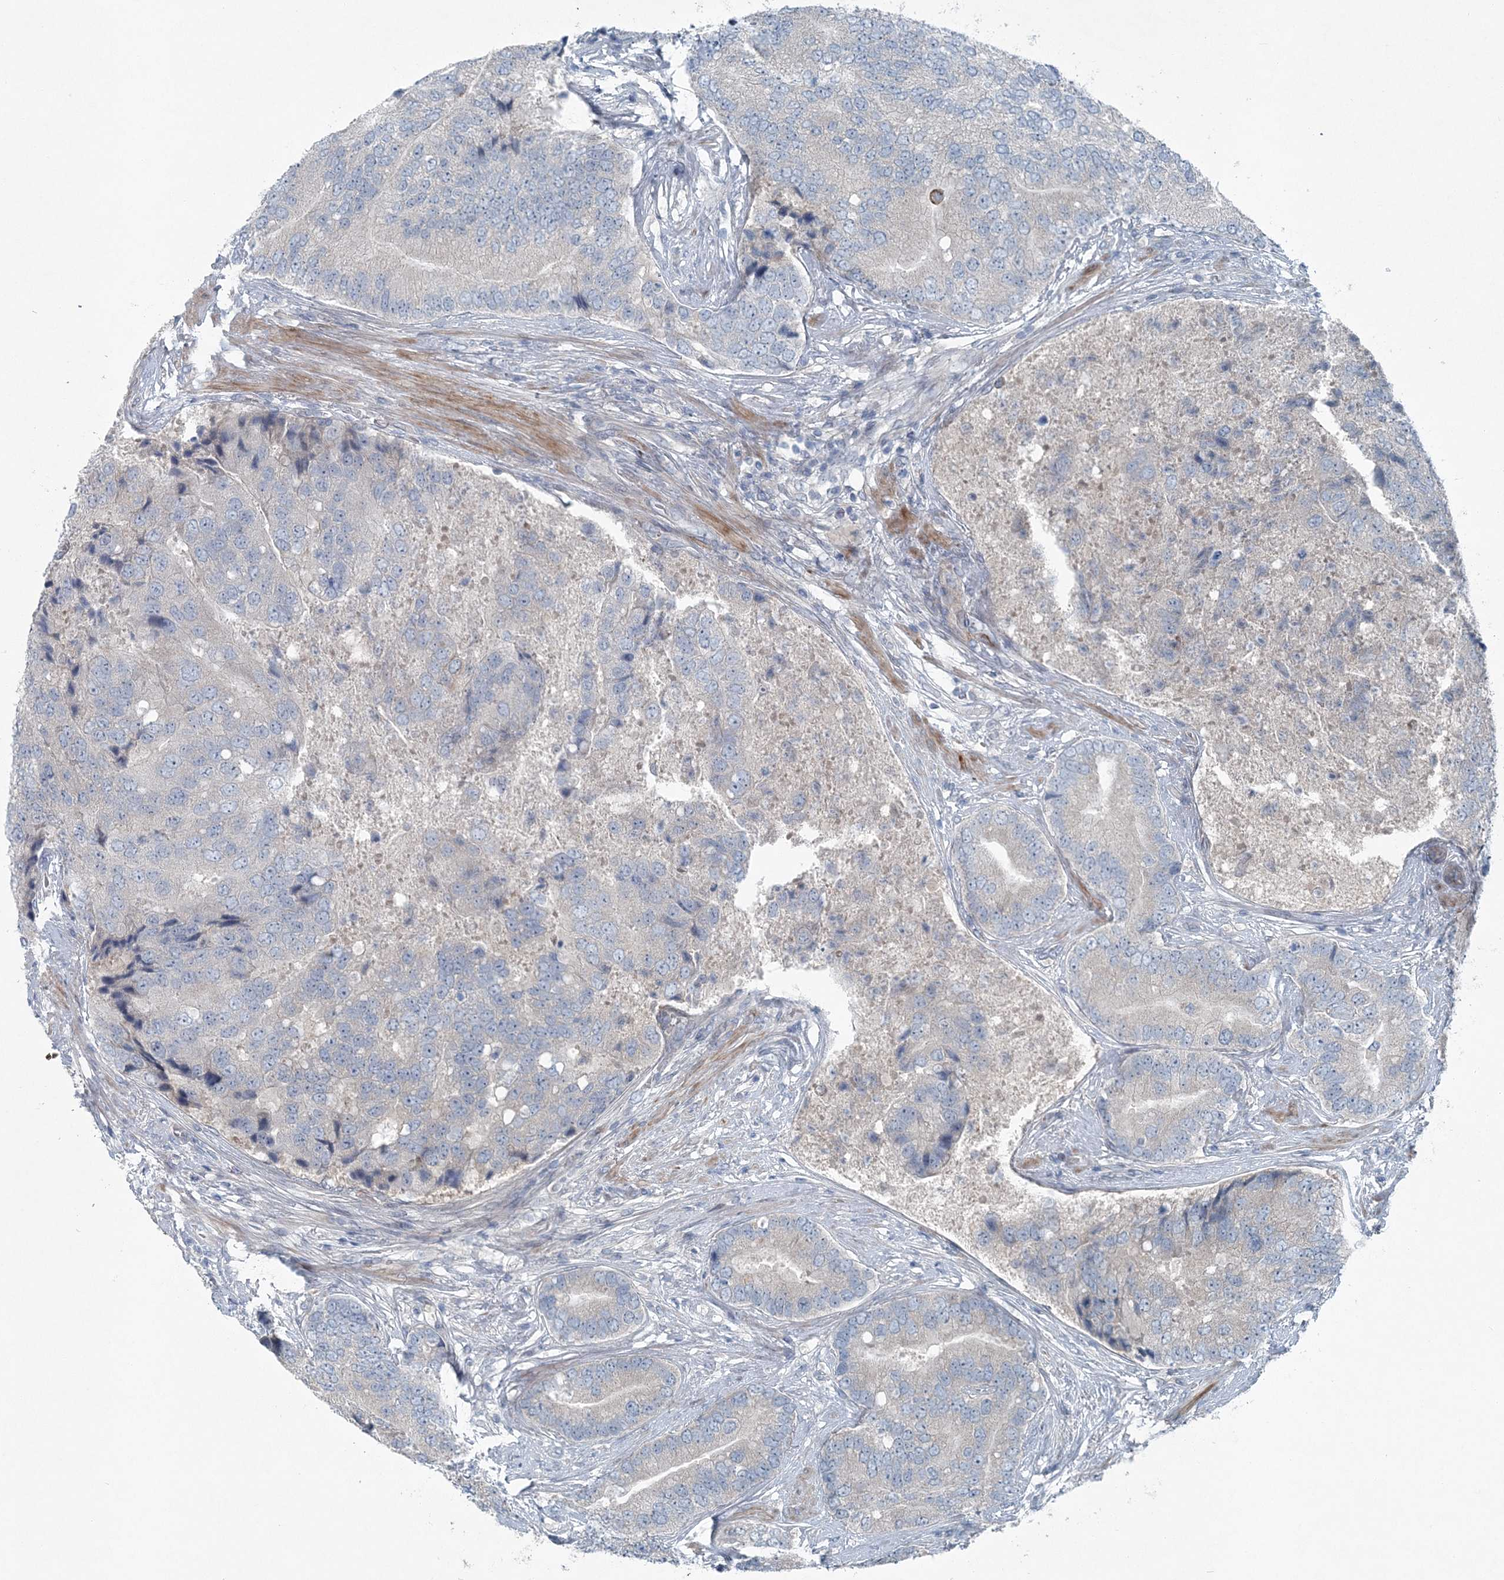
{"staining": {"intensity": "negative", "quantity": "none", "location": "none"}, "tissue": "prostate cancer", "cell_type": "Tumor cells", "image_type": "cancer", "snomed": [{"axis": "morphology", "description": "Adenocarcinoma, High grade"}, {"axis": "topography", "description": "Prostate"}], "caption": "This histopathology image is of prostate cancer (adenocarcinoma (high-grade)) stained with immunohistochemistry to label a protein in brown with the nuclei are counter-stained blue. There is no positivity in tumor cells.", "gene": "KIAA1586", "patient": {"sex": "male", "age": 70}}